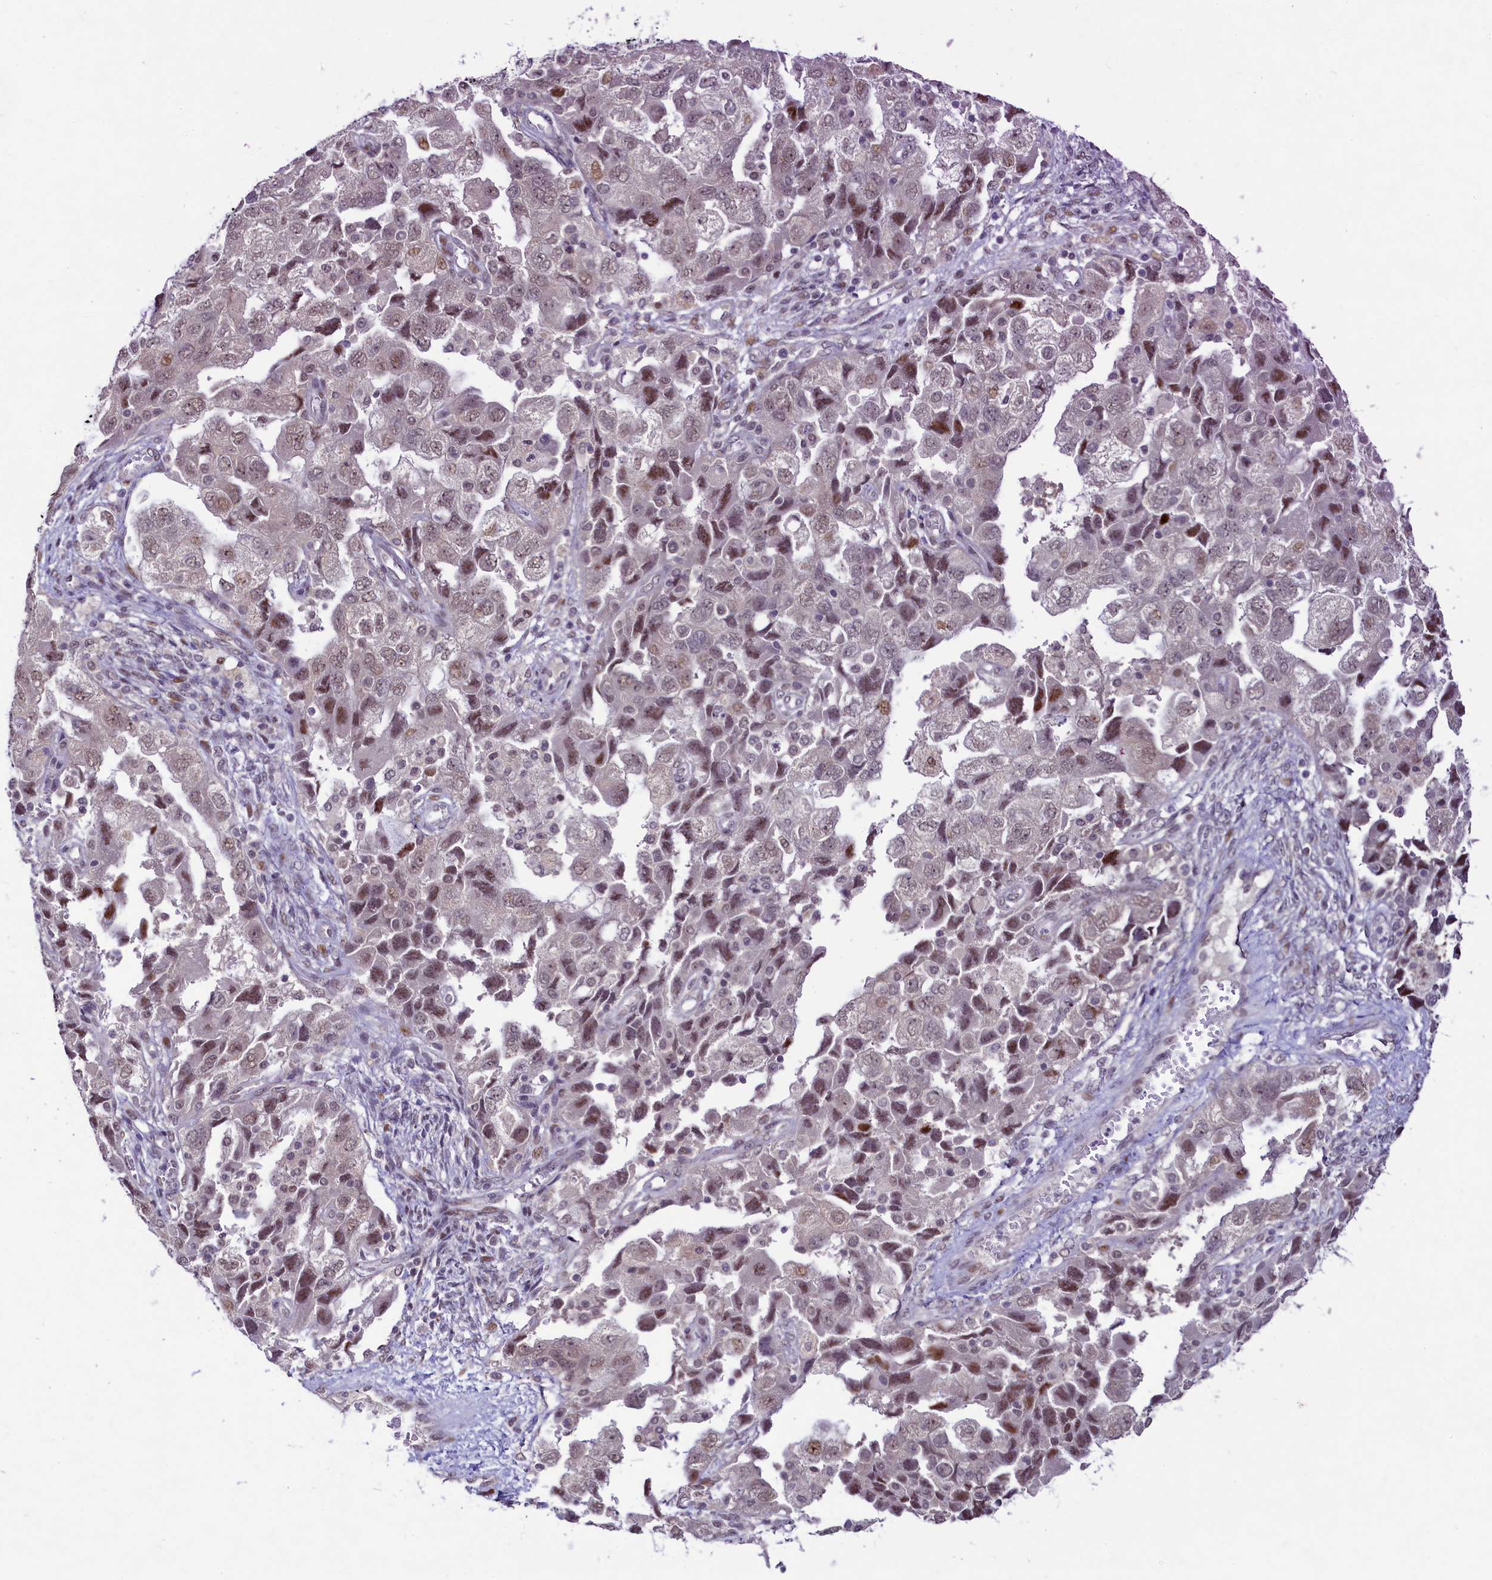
{"staining": {"intensity": "moderate", "quantity": "25%-75%", "location": "nuclear"}, "tissue": "ovarian cancer", "cell_type": "Tumor cells", "image_type": "cancer", "snomed": [{"axis": "morphology", "description": "Carcinoma, NOS"}, {"axis": "morphology", "description": "Cystadenocarcinoma, serous, NOS"}, {"axis": "topography", "description": "Ovary"}], "caption": "About 25%-75% of tumor cells in human ovarian carcinoma demonstrate moderate nuclear protein staining as visualized by brown immunohistochemical staining.", "gene": "ANKS3", "patient": {"sex": "female", "age": 69}}